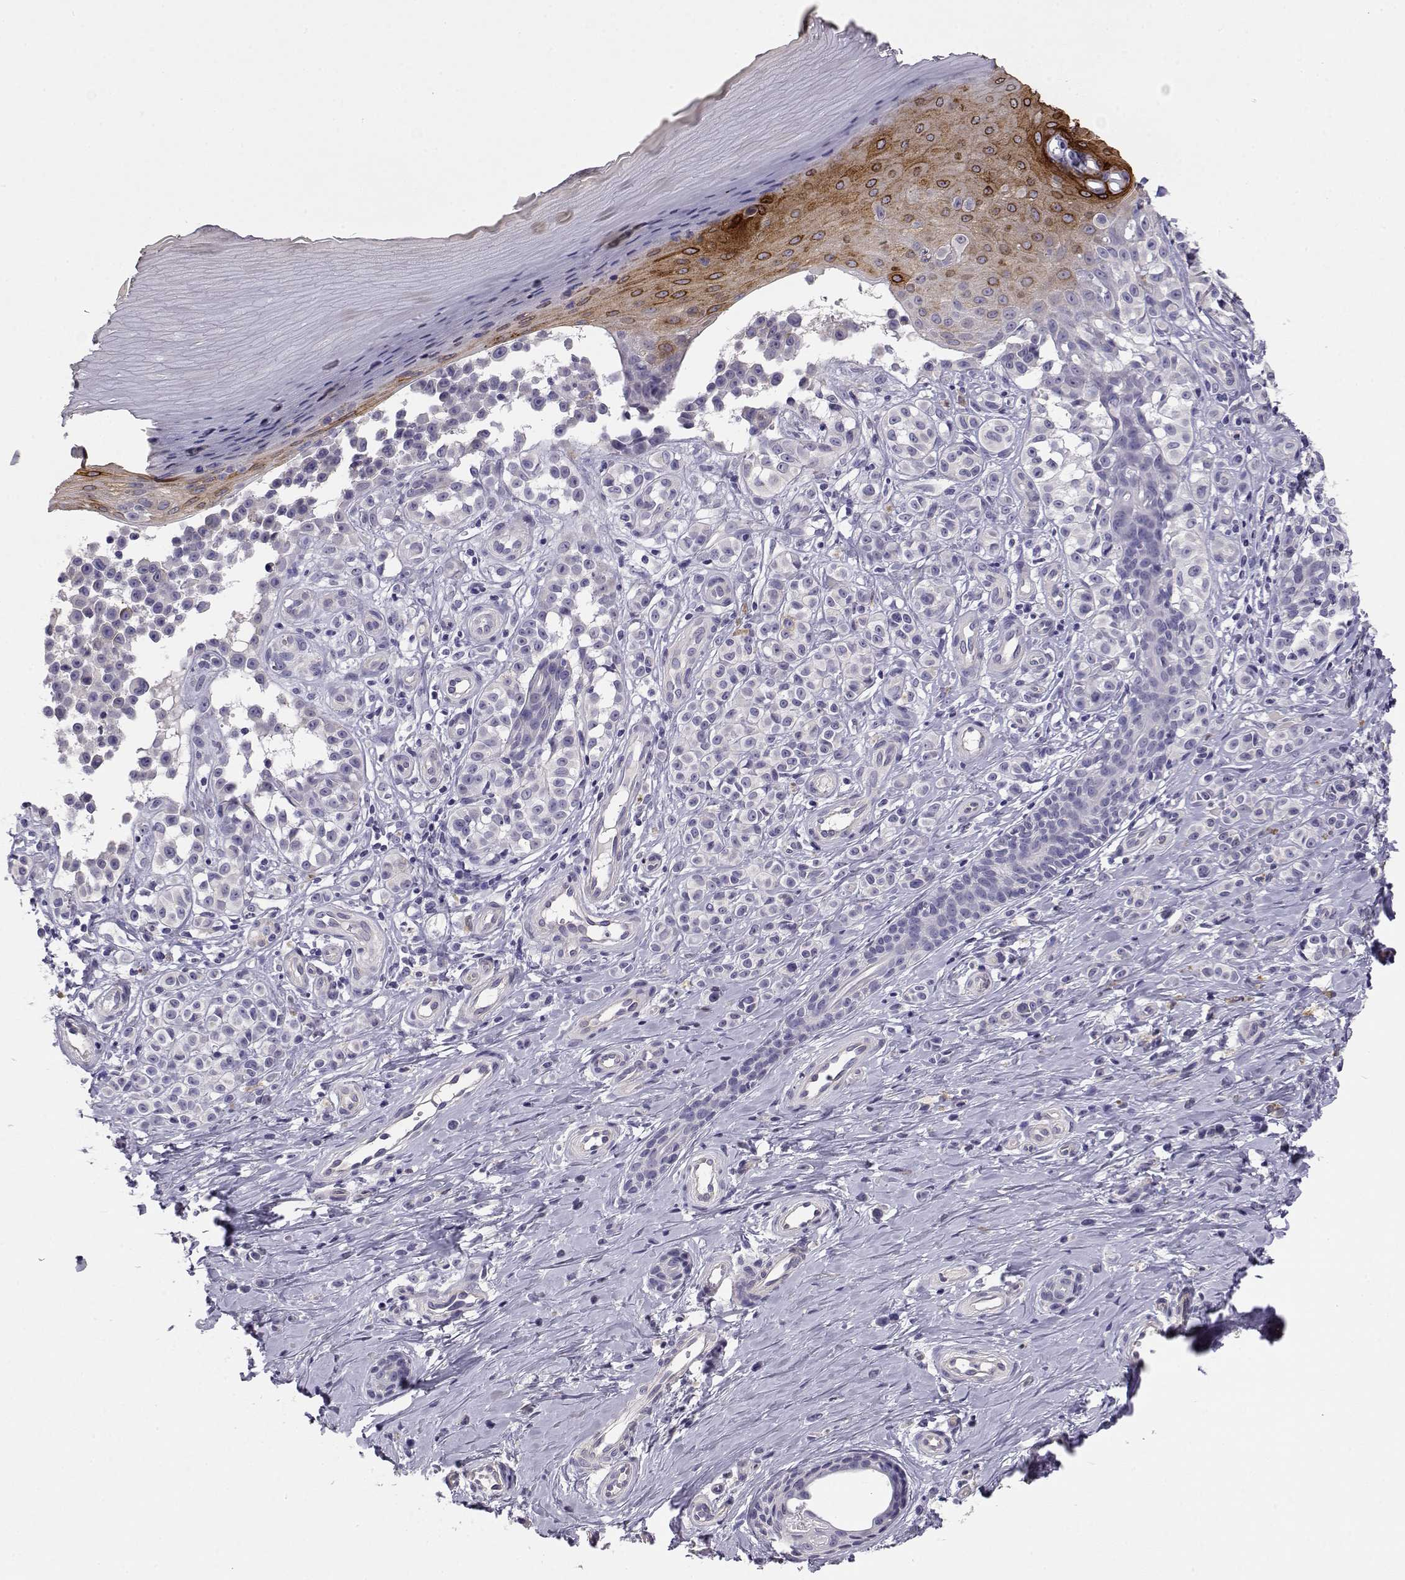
{"staining": {"intensity": "negative", "quantity": "none", "location": "none"}, "tissue": "melanoma", "cell_type": "Tumor cells", "image_type": "cancer", "snomed": [{"axis": "morphology", "description": "Malignant melanoma, NOS"}, {"axis": "topography", "description": "Skin"}], "caption": "The histopathology image shows no significant staining in tumor cells of malignant melanoma.", "gene": "ENDOU", "patient": {"sex": "female", "age": 76}}